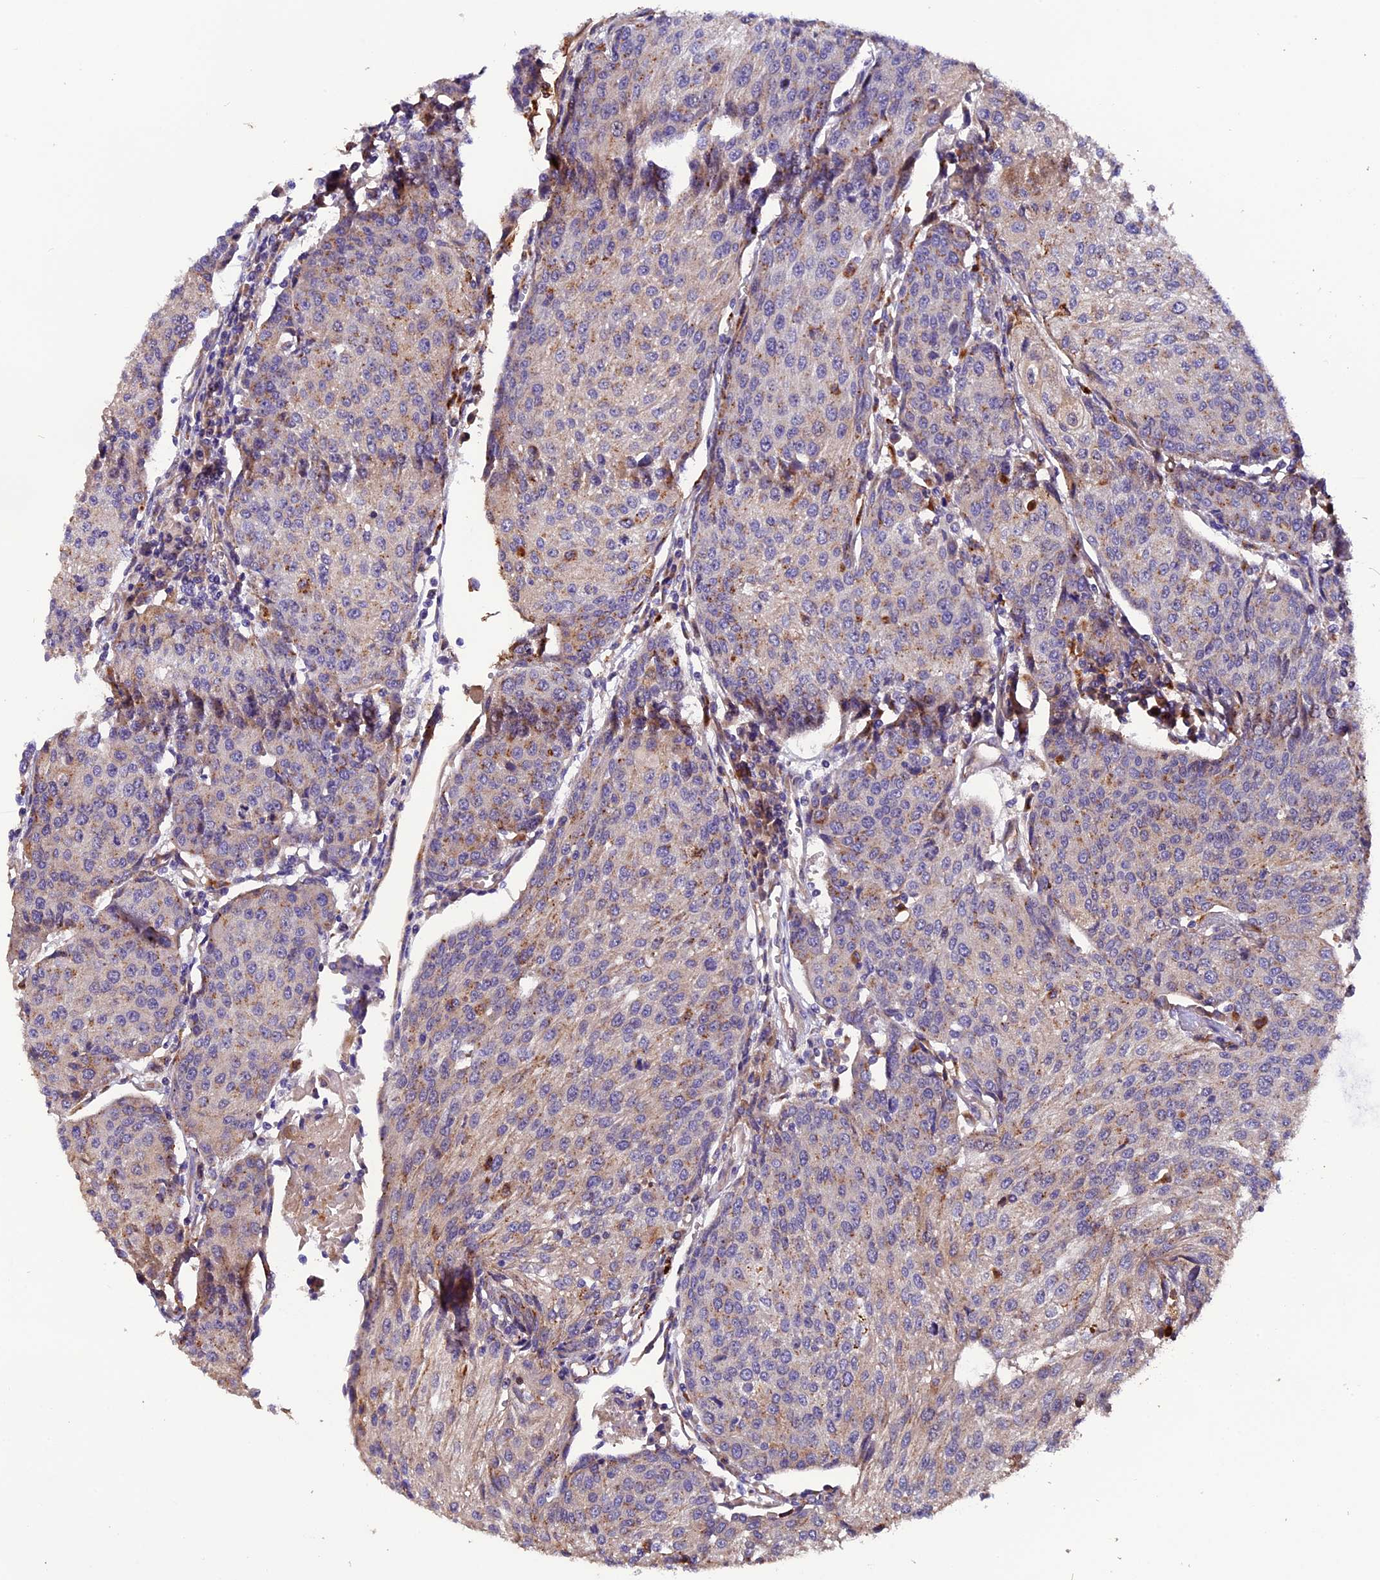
{"staining": {"intensity": "weak", "quantity": "<25%", "location": "cytoplasmic/membranous"}, "tissue": "urothelial cancer", "cell_type": "Tumor cells", "image_type": "cancer", "snomed": [{"axis": "morphology", "description": "Urothelial carcinoma, High grade"}, {"axis": "topography", "description": "Urinary bladder"}], "caption": "Immunohistochemistry of human urothelial carcinoma (high-grade) exhibits no expression in tumor cells.", "gene": "CLN5", "patient": {"sex": "female", "age": 85}}